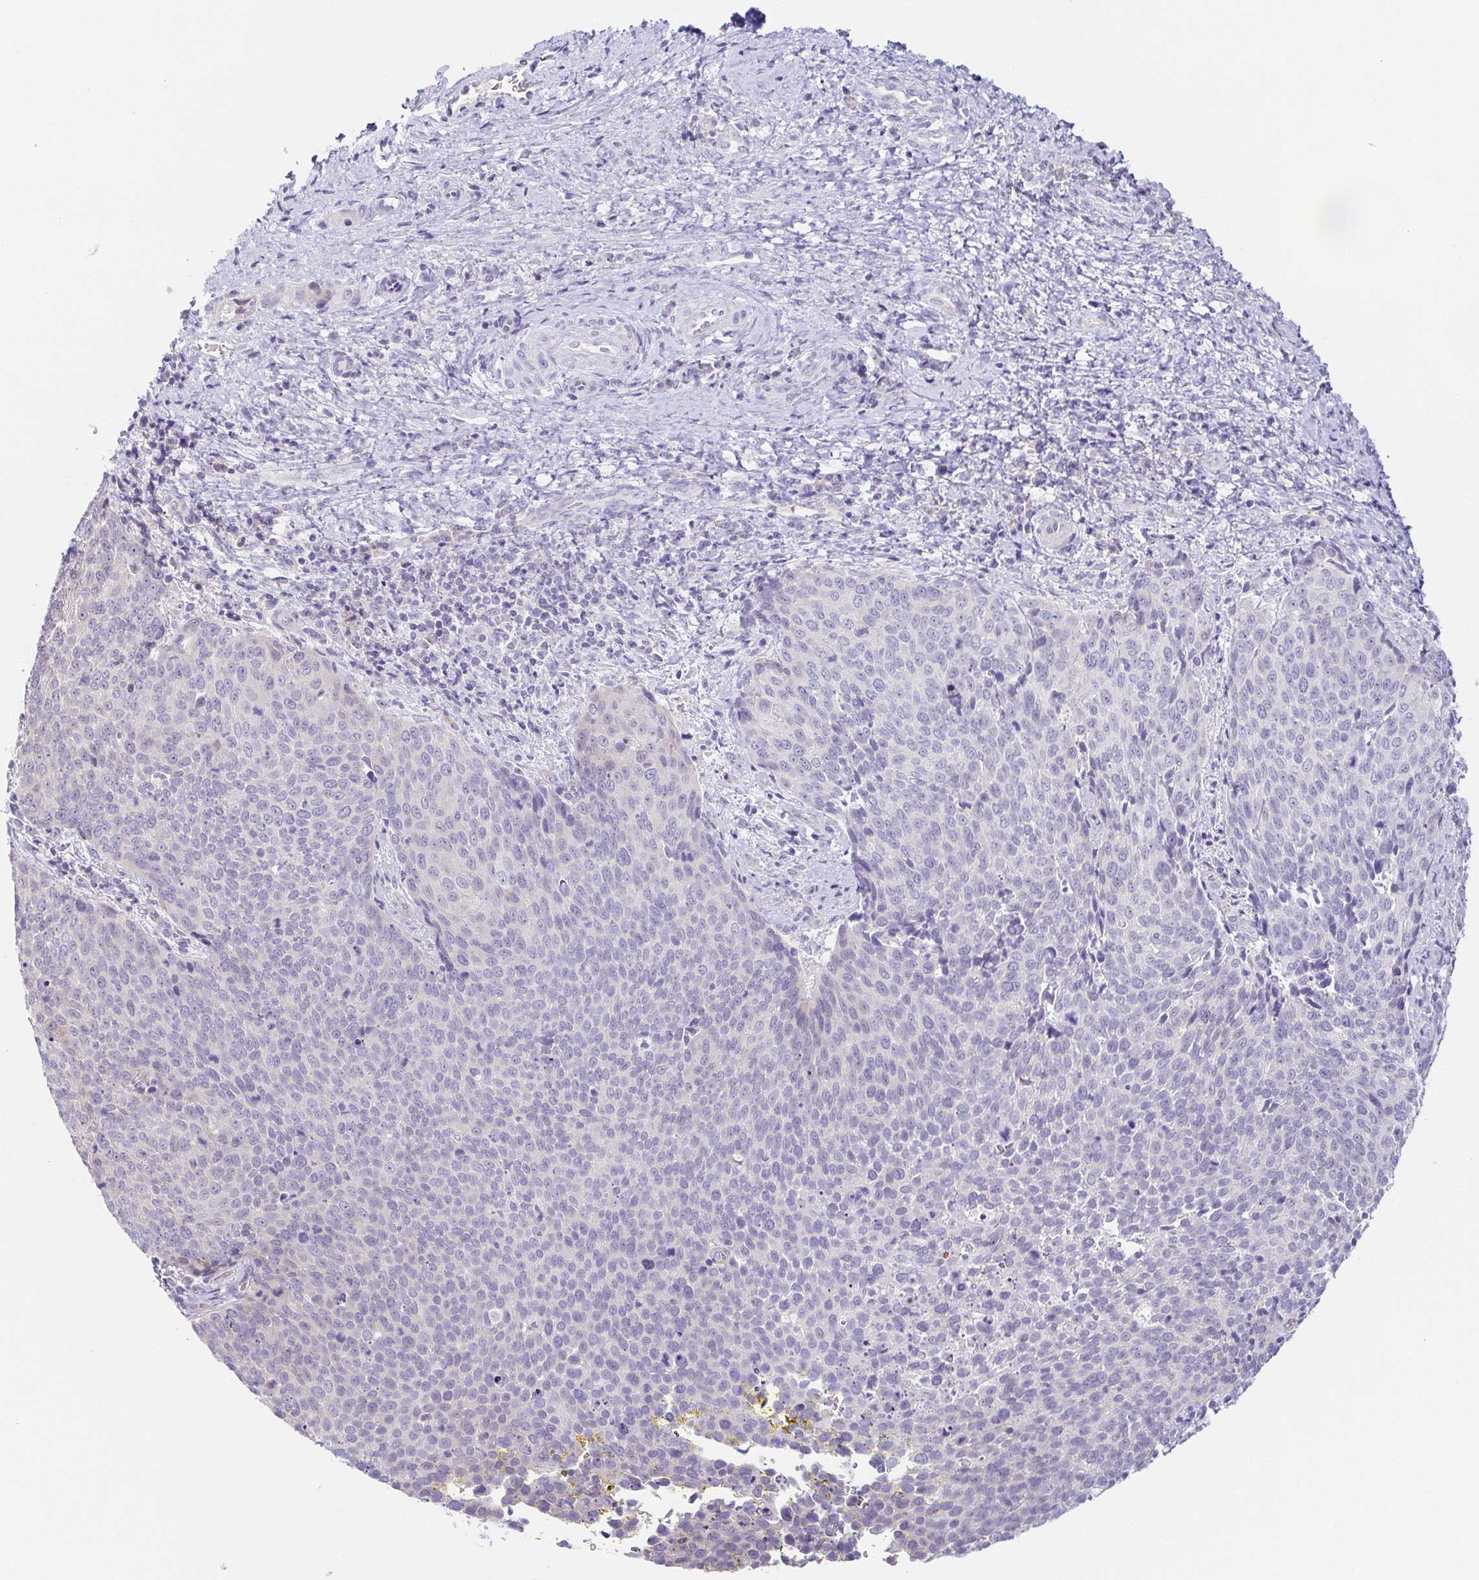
{"staining": {"intensity": "negative", "quantity": "none", "location": "none"}, "tissue": "cervical cancer", "cell_type": "Tumor cells", "image_type": "cancer", "snomed": [{"axis": "morphology", "description": "Squamous cell carcinoma, NOS"}, {"axis": "topography", "description": "Cervix"}], "caption": "Tumor cells show no significant positivity in squamous cell carcinoma (cervical).", "gene": "FAM162B", "patient": {"sex": "female", "age": 34}}